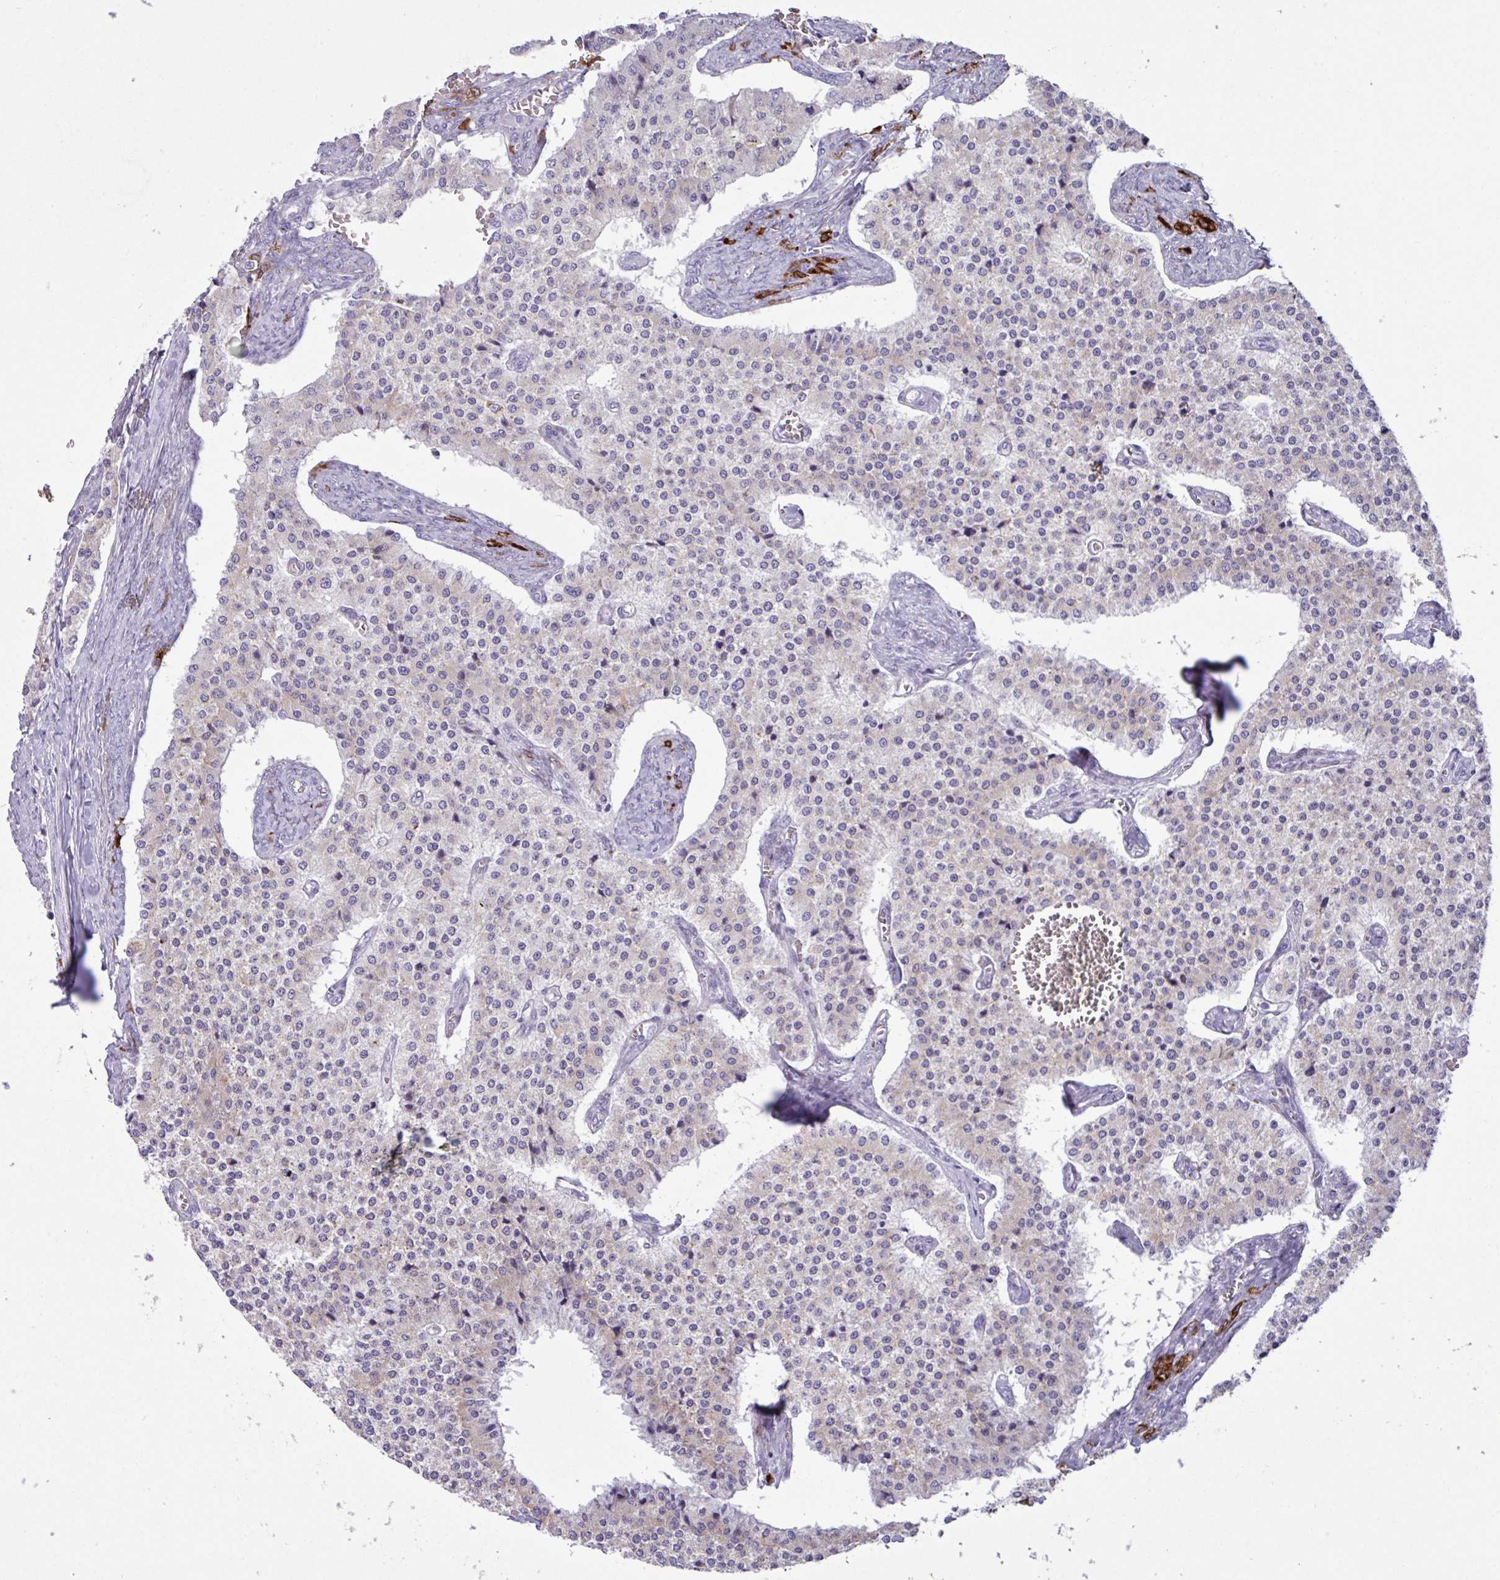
{"staining": {"intensity": "negative", "quantity": "none", "location": "none"}, "tissue": "carcinoid", "cell_type": "Tumor cells", "image_type": "cancer", "snomed": [{"axis": "morphology", "description": "Carcinoid, malignant, NOS"}, {"axis": "topography", "description": "Colon"}], "caption": "High power microscopy micrograph of an immunohistochemistry (IHC) micrograph of malignant carcinoid, revealing no significant expression in tumor cells.", "gene": "SLC38A1", "patient": {"sex": "female", "age": 52}}